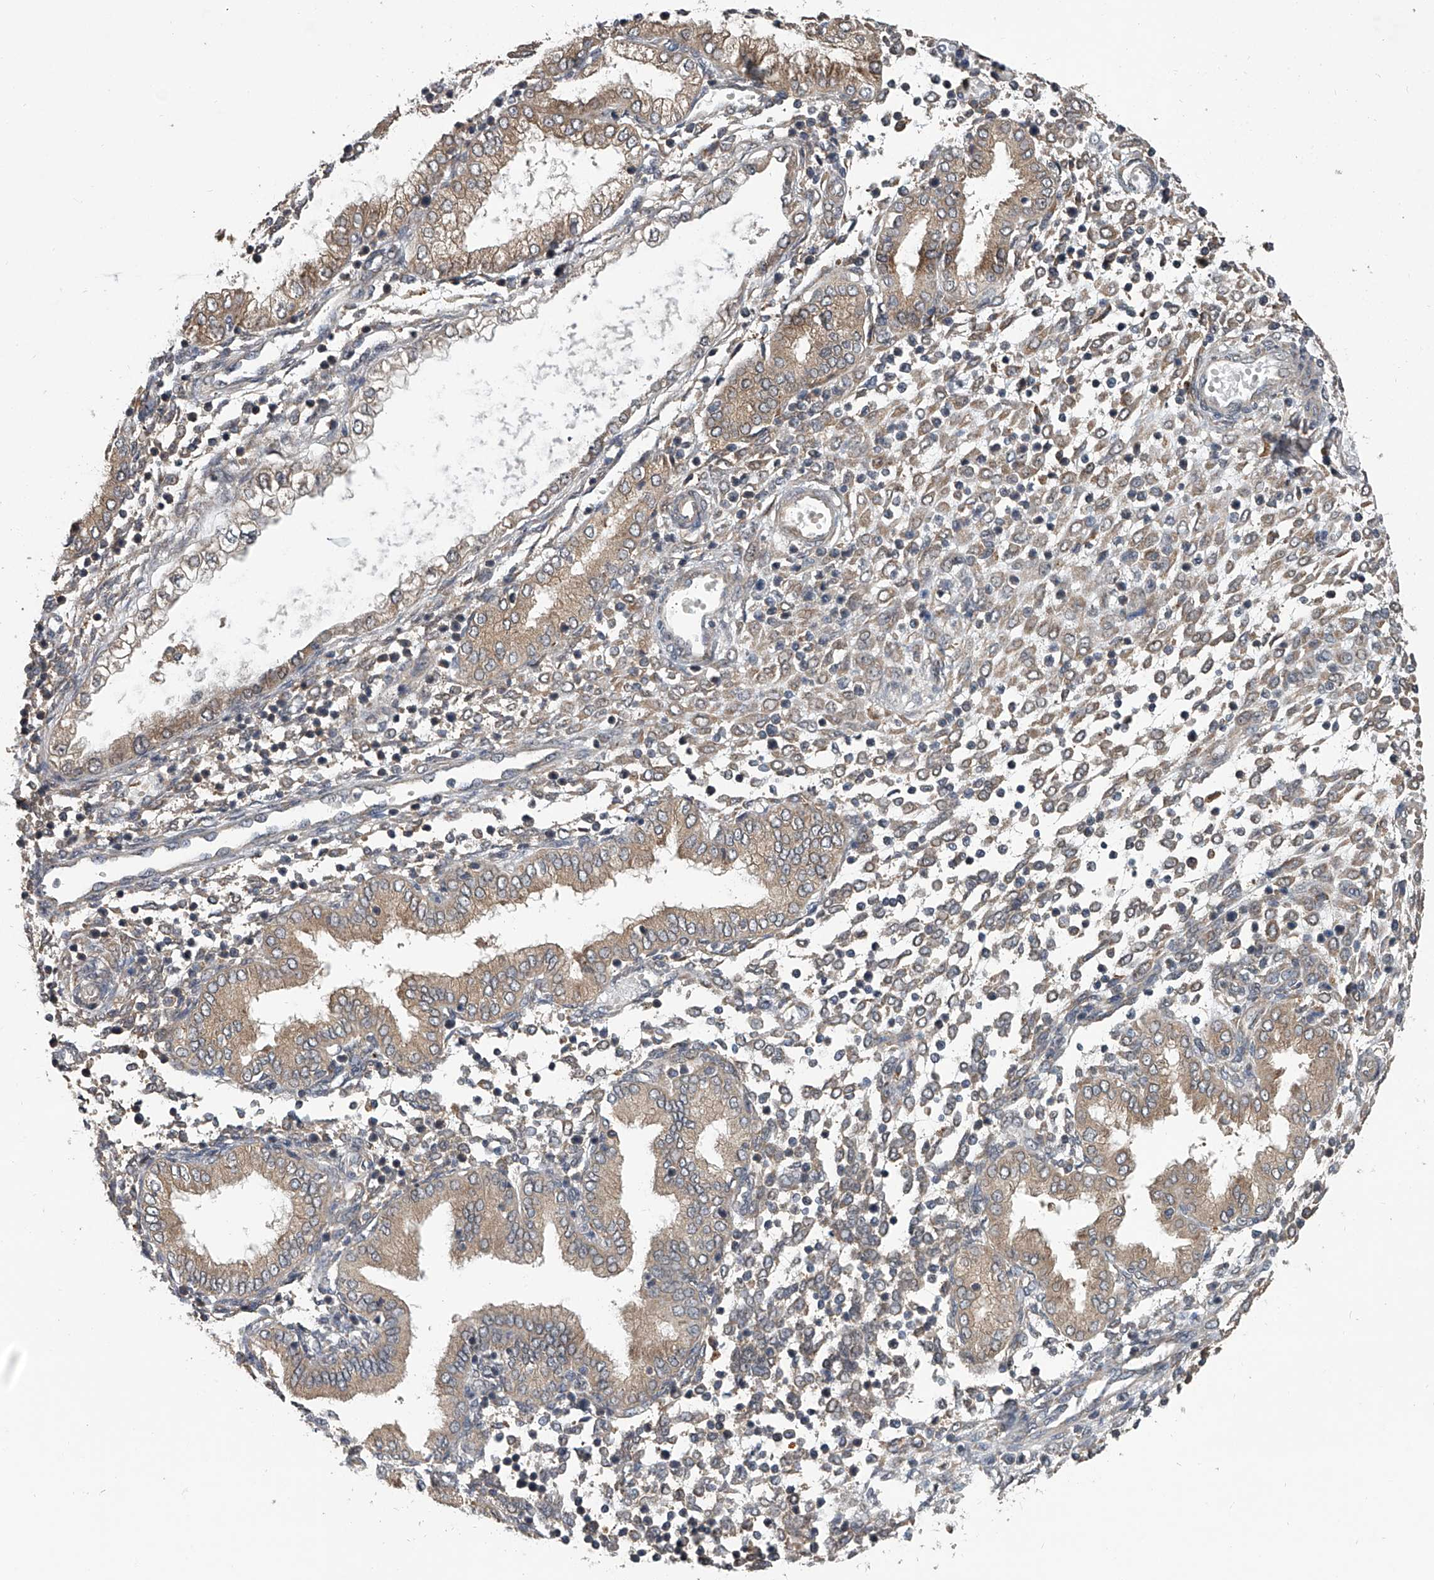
{"staining": {"intensity": "weak", "quantity": "25%-75%", "location": "cytoplasmic/membranous"}, "tissue": "endometrium", "cell_type": "Cells in endometrial stroma", "image_type": "normal", "snomed": [{"axis": "morphology", "description": "Normal tissue, NOS"}, {"axis": "topography", "description": "Endometrium"}], "caption": "Immunohistochemistry (IHC) of normal human endometrium displays low levels of weak cytoplasmic/membranous staining in approximately 25%-75% of cells in endometrial stroma.", "gene": "GEMIN8", "patient": {"sex": "female", "age": 53}}